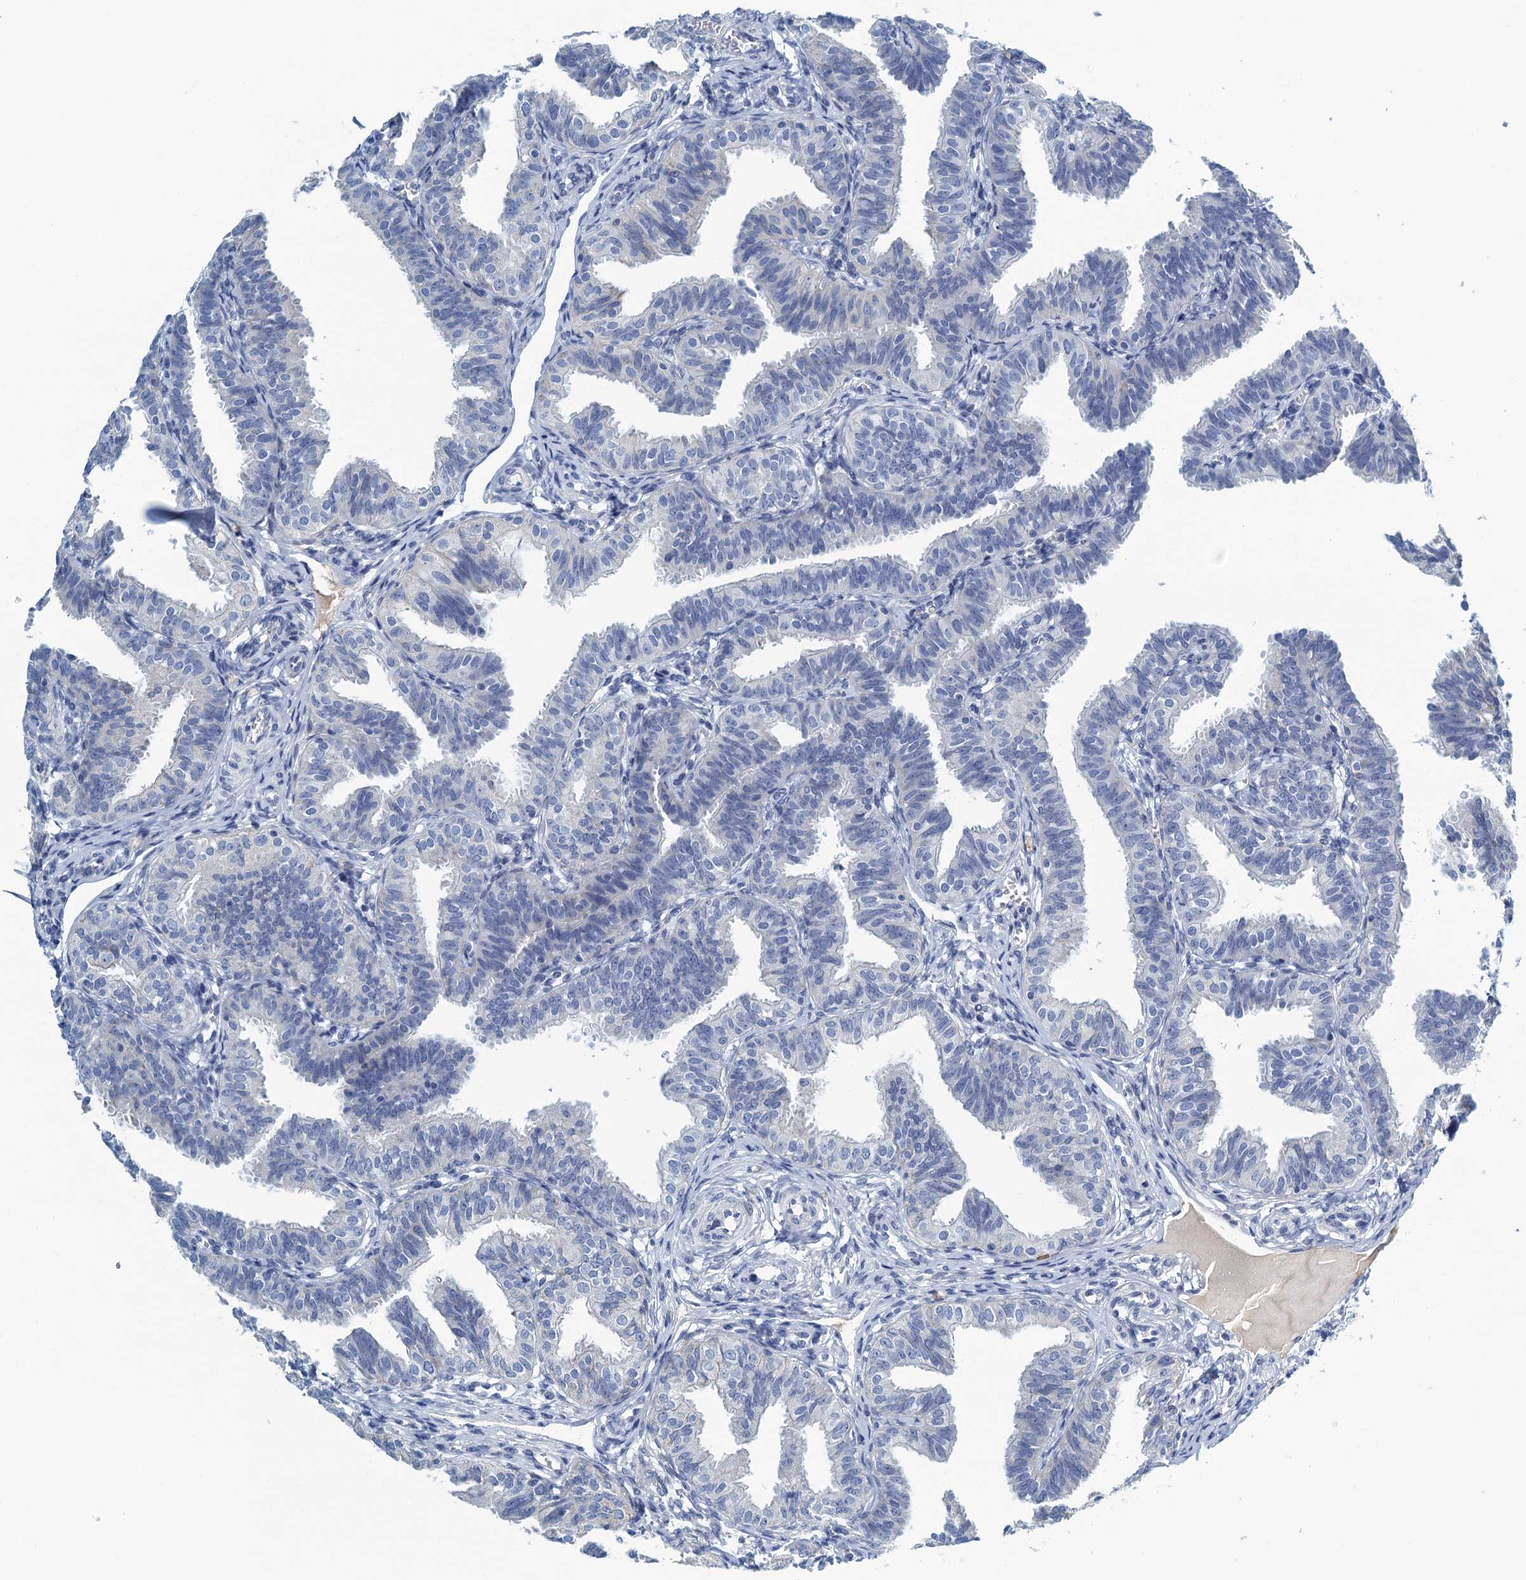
{"staining": {"intensity": "negative", "quantity": "none", "location": "none"}, "tissue": "fallopian tube", "cell_type": "Glandular cells", "image_type": "normal", "snomed": [{"axis": "morphology", "description": "Normal tissue, NOS"}, {"axis": "topography", "description": "Fallopian tube"}], "caption": "Glandular cells show no significant positivity in normal fallopian tube.", "gene": "C10orf88", "patient": {"sex": "female", "age": 35}}